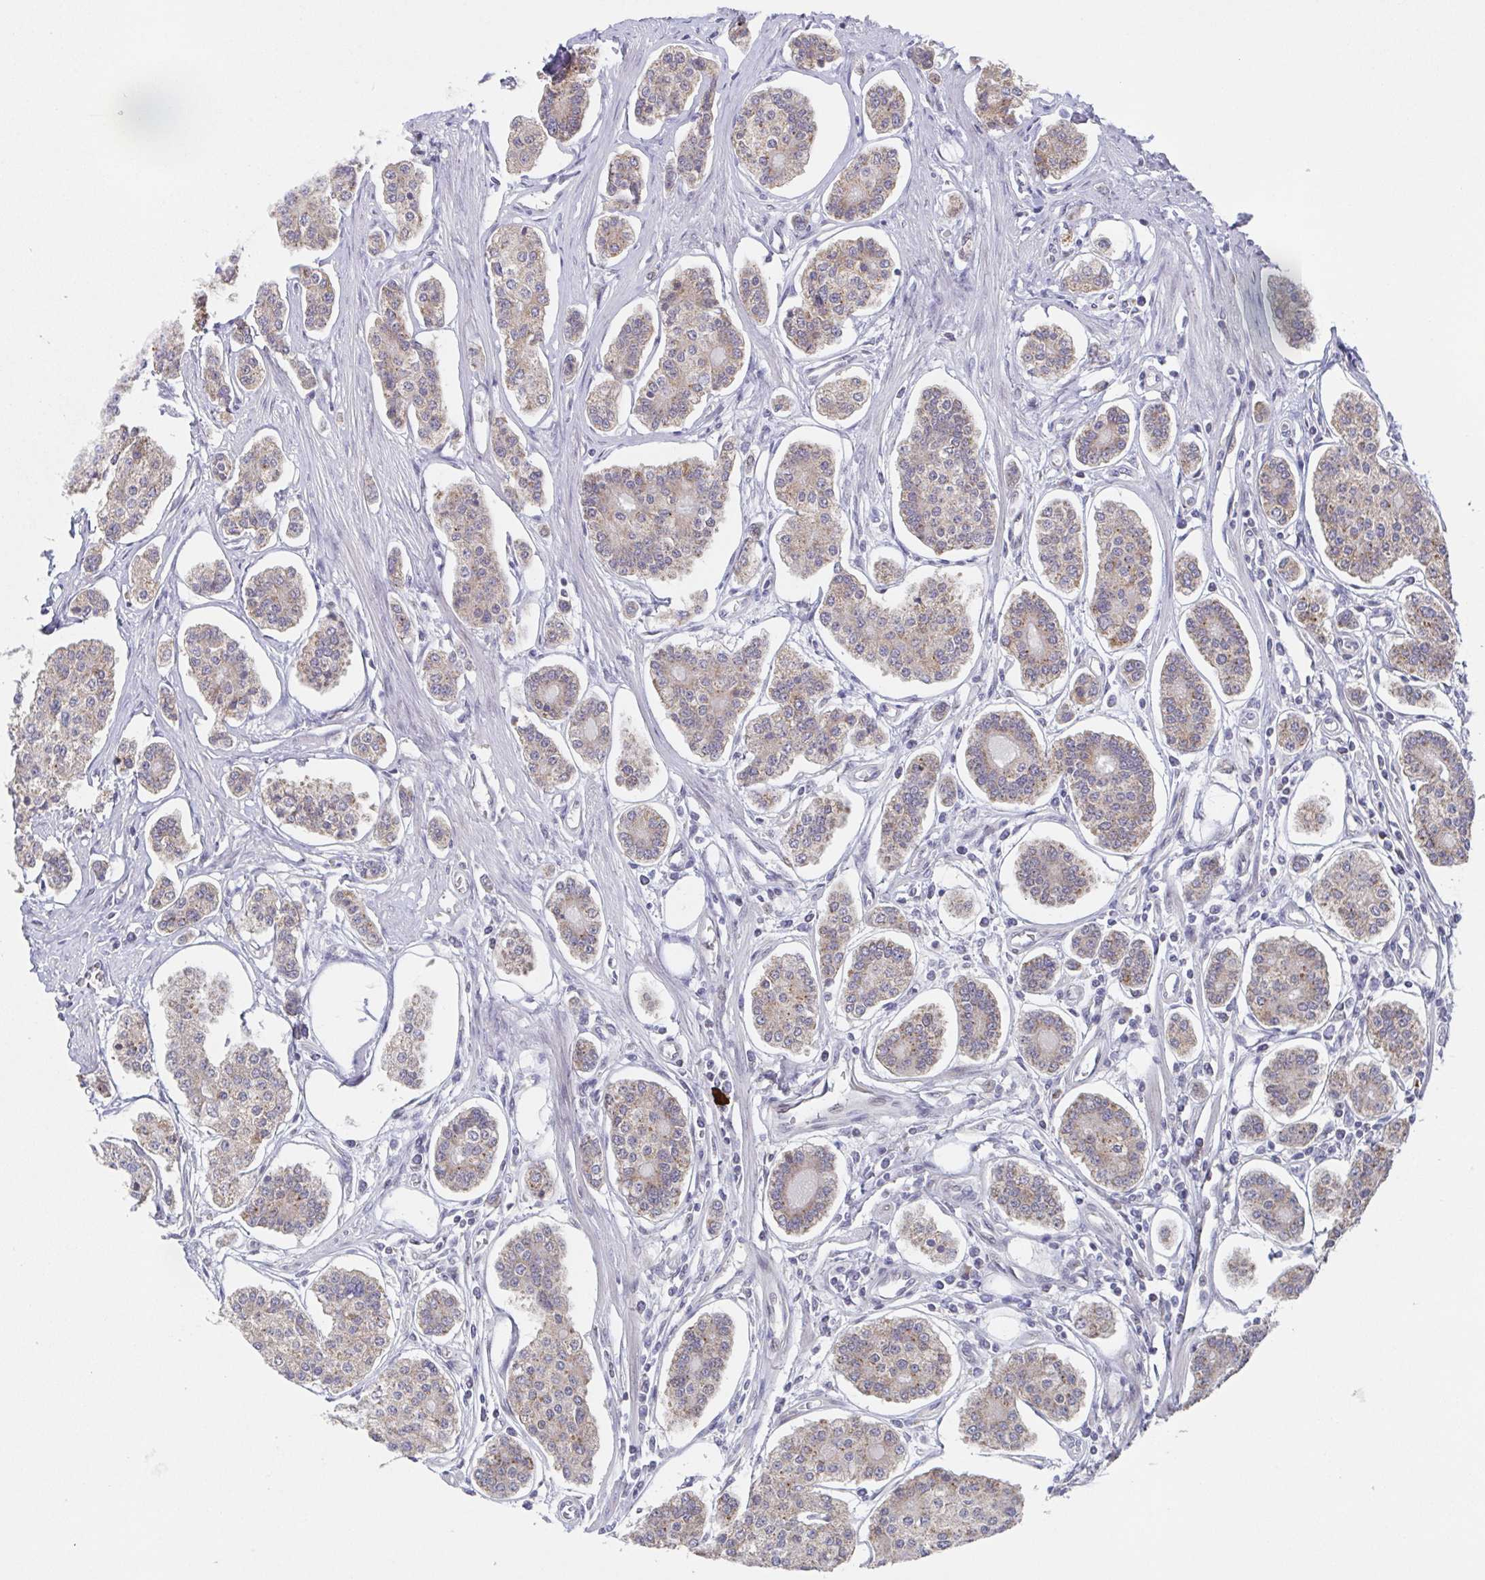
{"staining": {"intensity": "weak", "quantity": ">75%", "location": "cytoplasmic/membranous"}, "tissue": "carcinoid", "cell_type": "Tumor cells", "image_type": "cancer", "snomed": [{"axis": "morphology", "description": "Carcinoid, malignant, NOS"}, {"axis": "topography", "description": "Small intestine"}], "caption": "Brown immunohistochemical staining in malignant carcinoid exhibits weak cytoplasmic/membranous positivity in about >75% of tumor cells. The staining was performed using DAB (3,3'-diaminobenzidine), with brown indicating positive protein expression. Nuclei are stained blue with hematoxylin.", "gene": "POU2F3", "patient": {"sex": "female", "age": 65}}